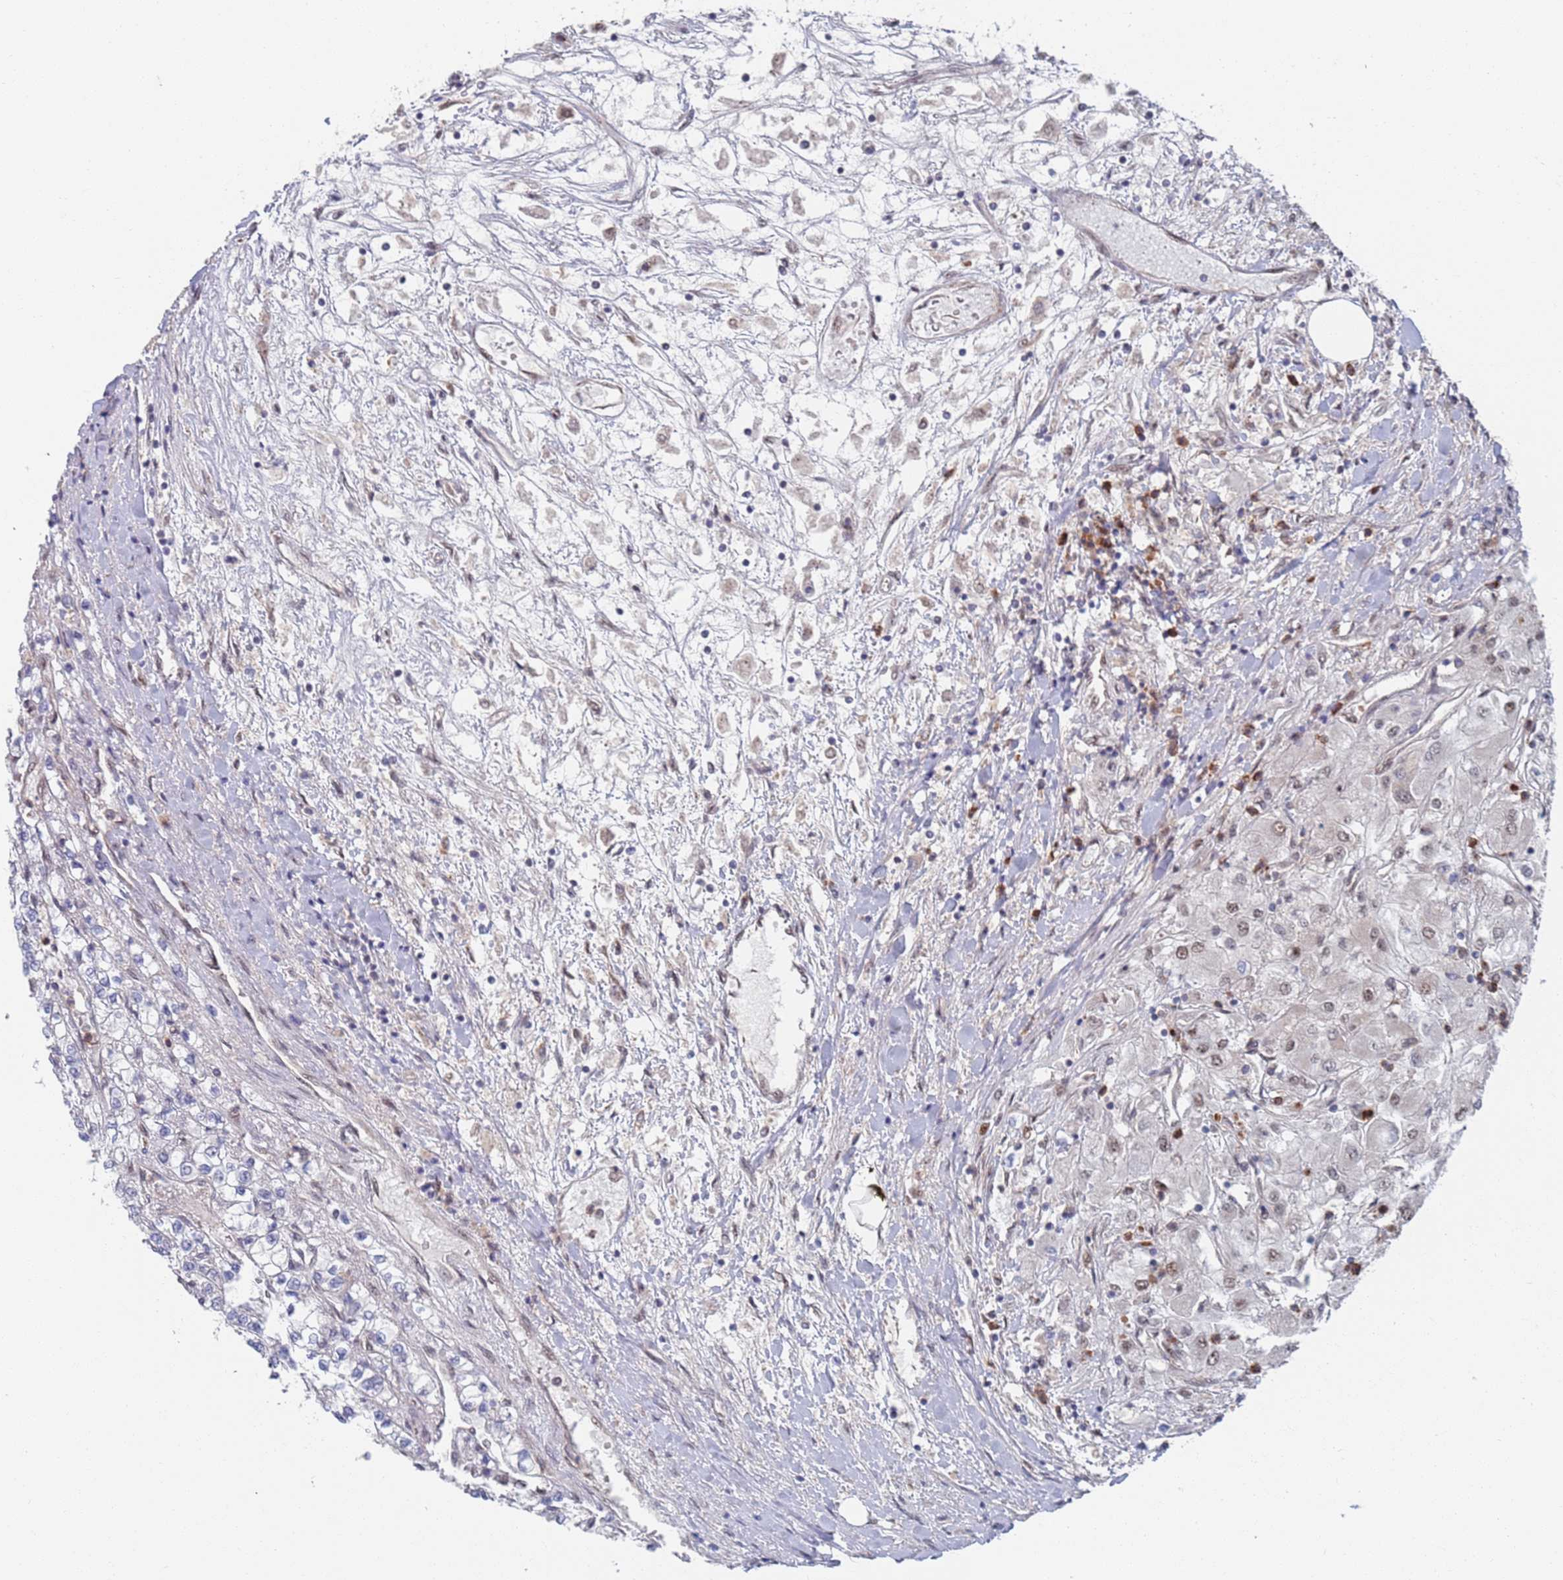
{"staining": {"intensity": "negative", "quantity": "none", "location": "none"}, "tissue": "renal cancer", "cell_type": "Tumor cells", "image_type": "cancer", "snomed": [{"axis": "morphology", "description": "Adenocarcinoma, NOS"}, {"axis": "topography", "description": "Kidney"}], "caption": "A high-resolution image shows IHC staining of renal adenocarcinoma, which exhibits no significant expression in tumor cells.", "gene": "RPP25", "patient": {"sex": "male", "age": 80}}